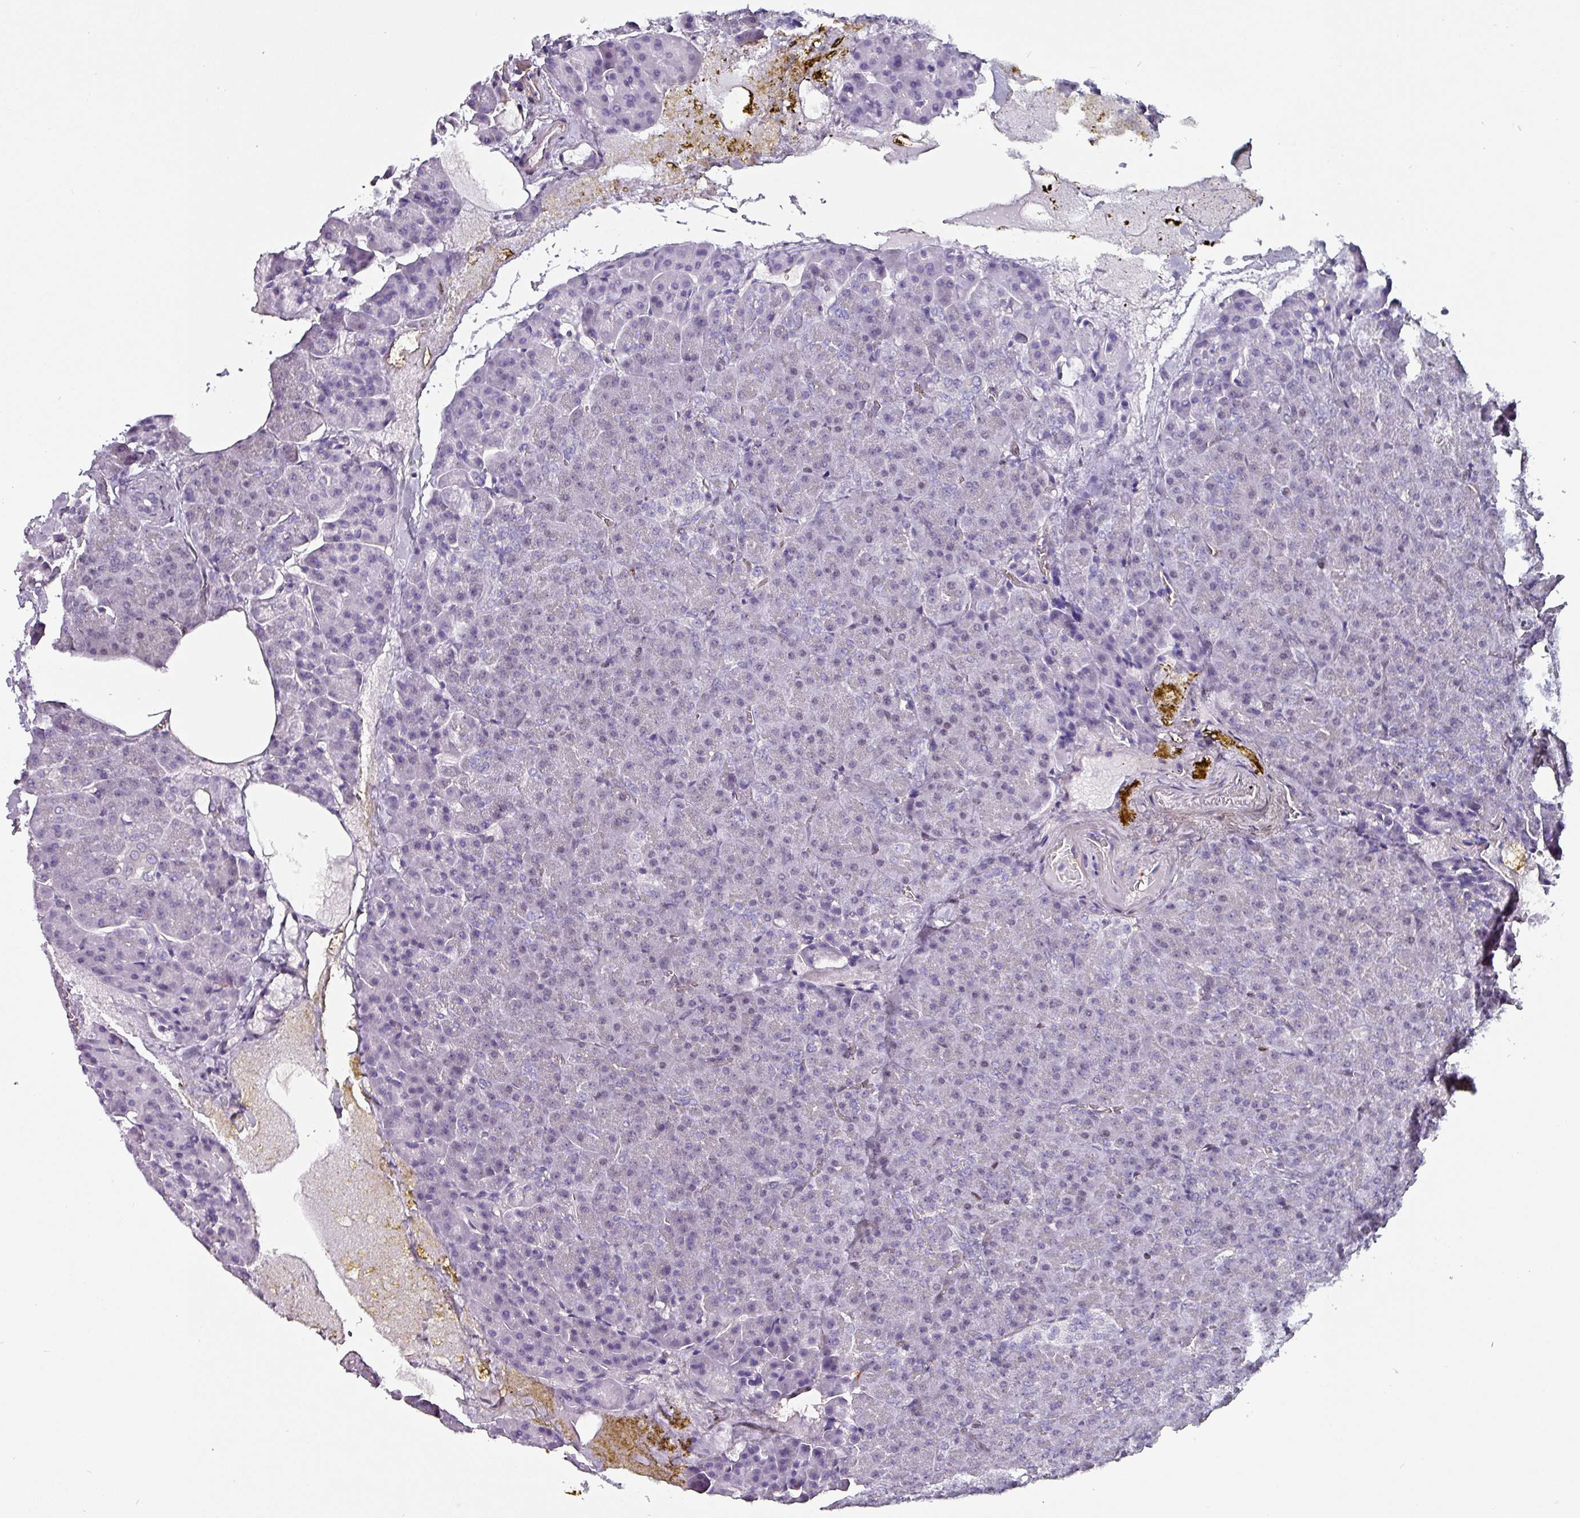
{"staining": {"intensity": "negative", "quantity": "none", "location": "none"}, "tissue": "pancreas", "cell_type": "Exocrine glandular cells", "image_type": "normal", "snomed": [{"axis": "morphology", "description": "Normal tissue, NOS"}, {"axis": "topography", "description": "Pancreas"}], "caption": "Exocrine glandular cells are negative for brown protein staining in benign pancreas.", "gene": "ZNF816", "patient": {"sex": "female", "age": 74}}